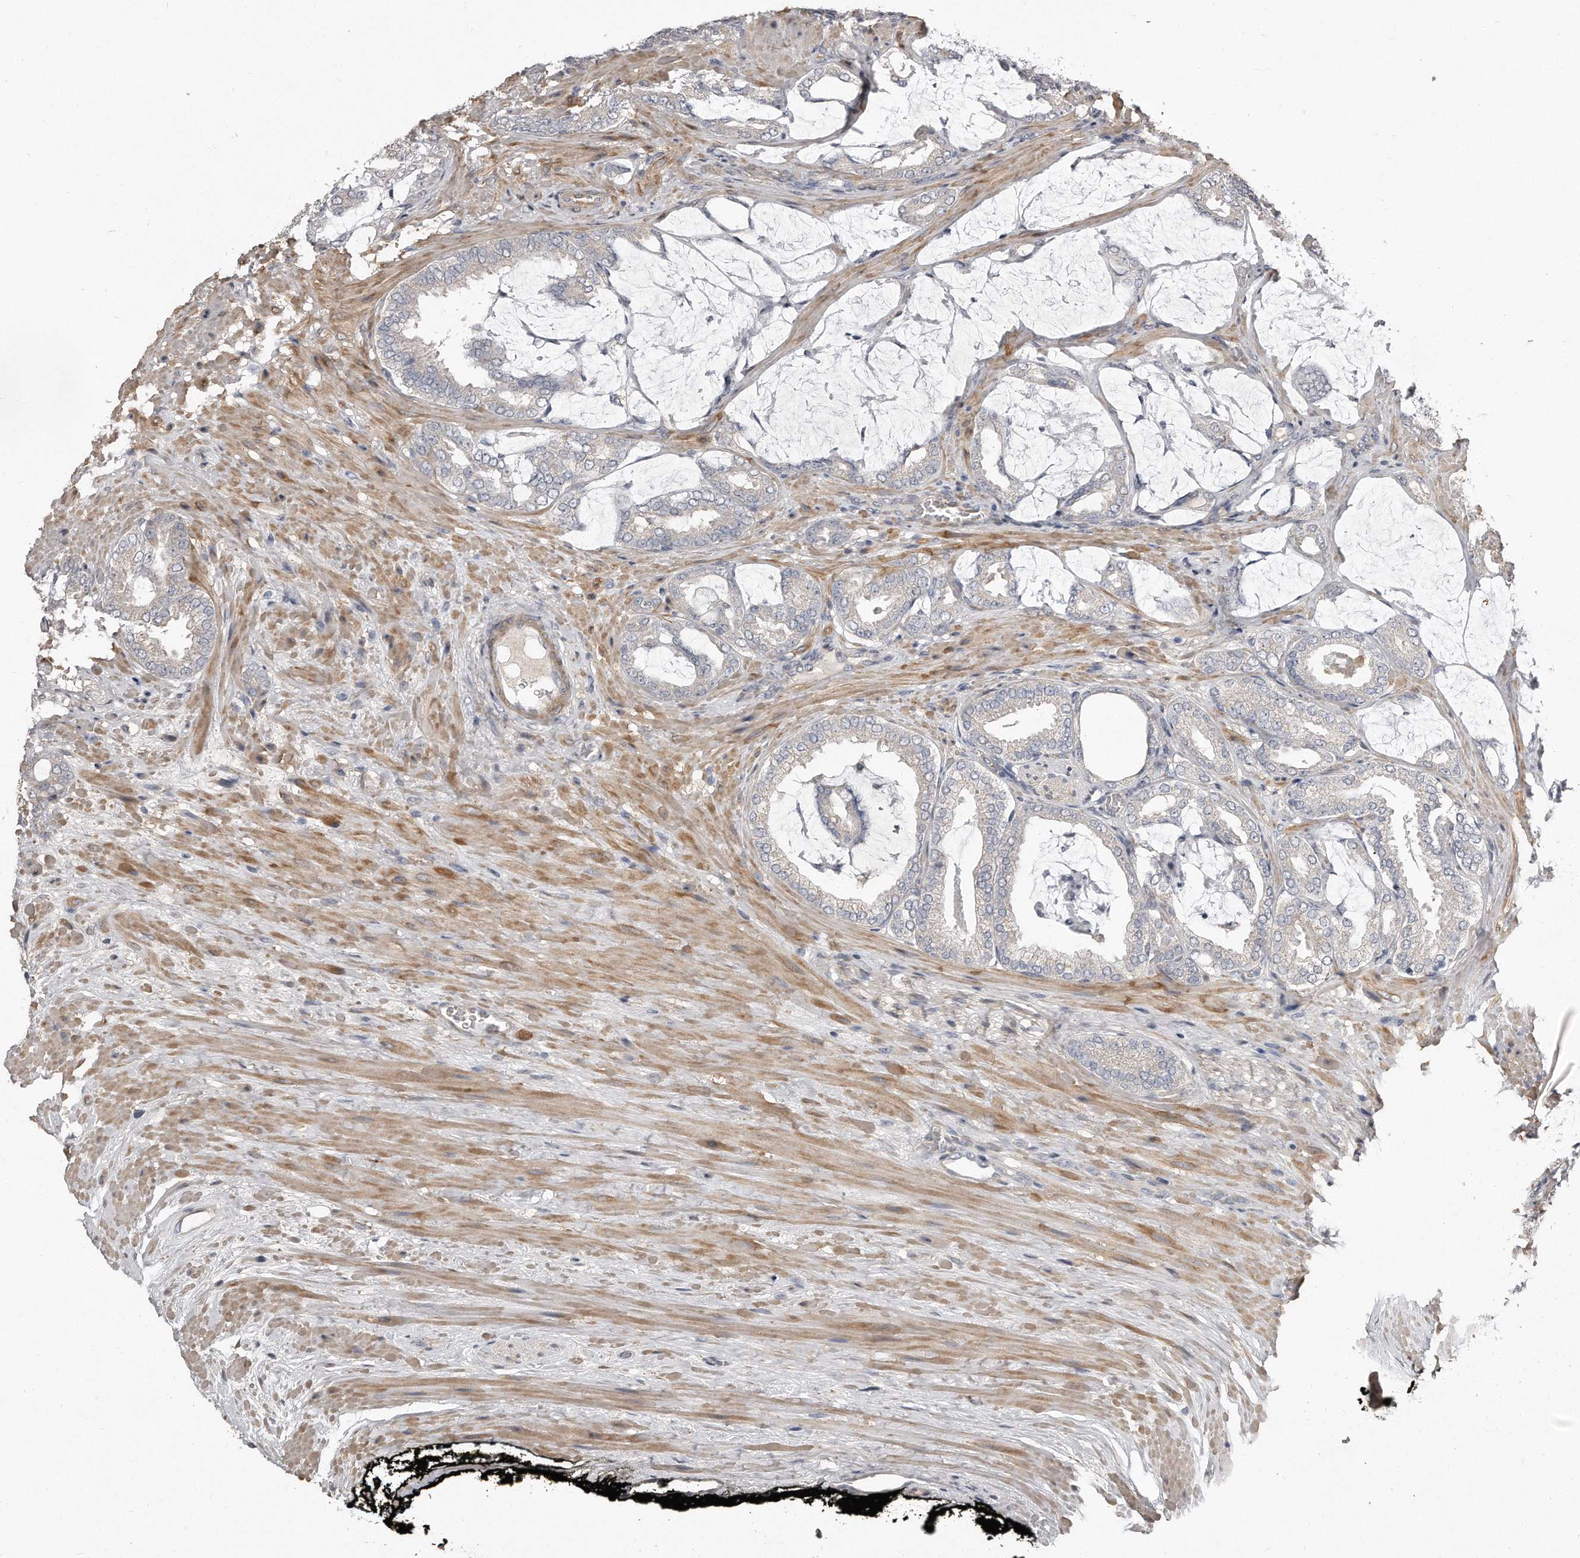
{"staining": {"intensity": "negative", "quantity": "none", "location": "none"}, "tissue": "prostate cancer", "cell_type": "Tumor cells", "image_type": "cancer", "snomed": [{"axis": "morphology", "description": "Adenocarcinoma, Low grade"}, {"axis": "topography", "description": "Prostate"}], "caption": "This is a histopathology image of IHC staining of low-grade adenocarcinoma (prostate), which shows no staining in tumor cells.", "gene": "LMOD1", "patient": {"sex": "male", "age": 71}}